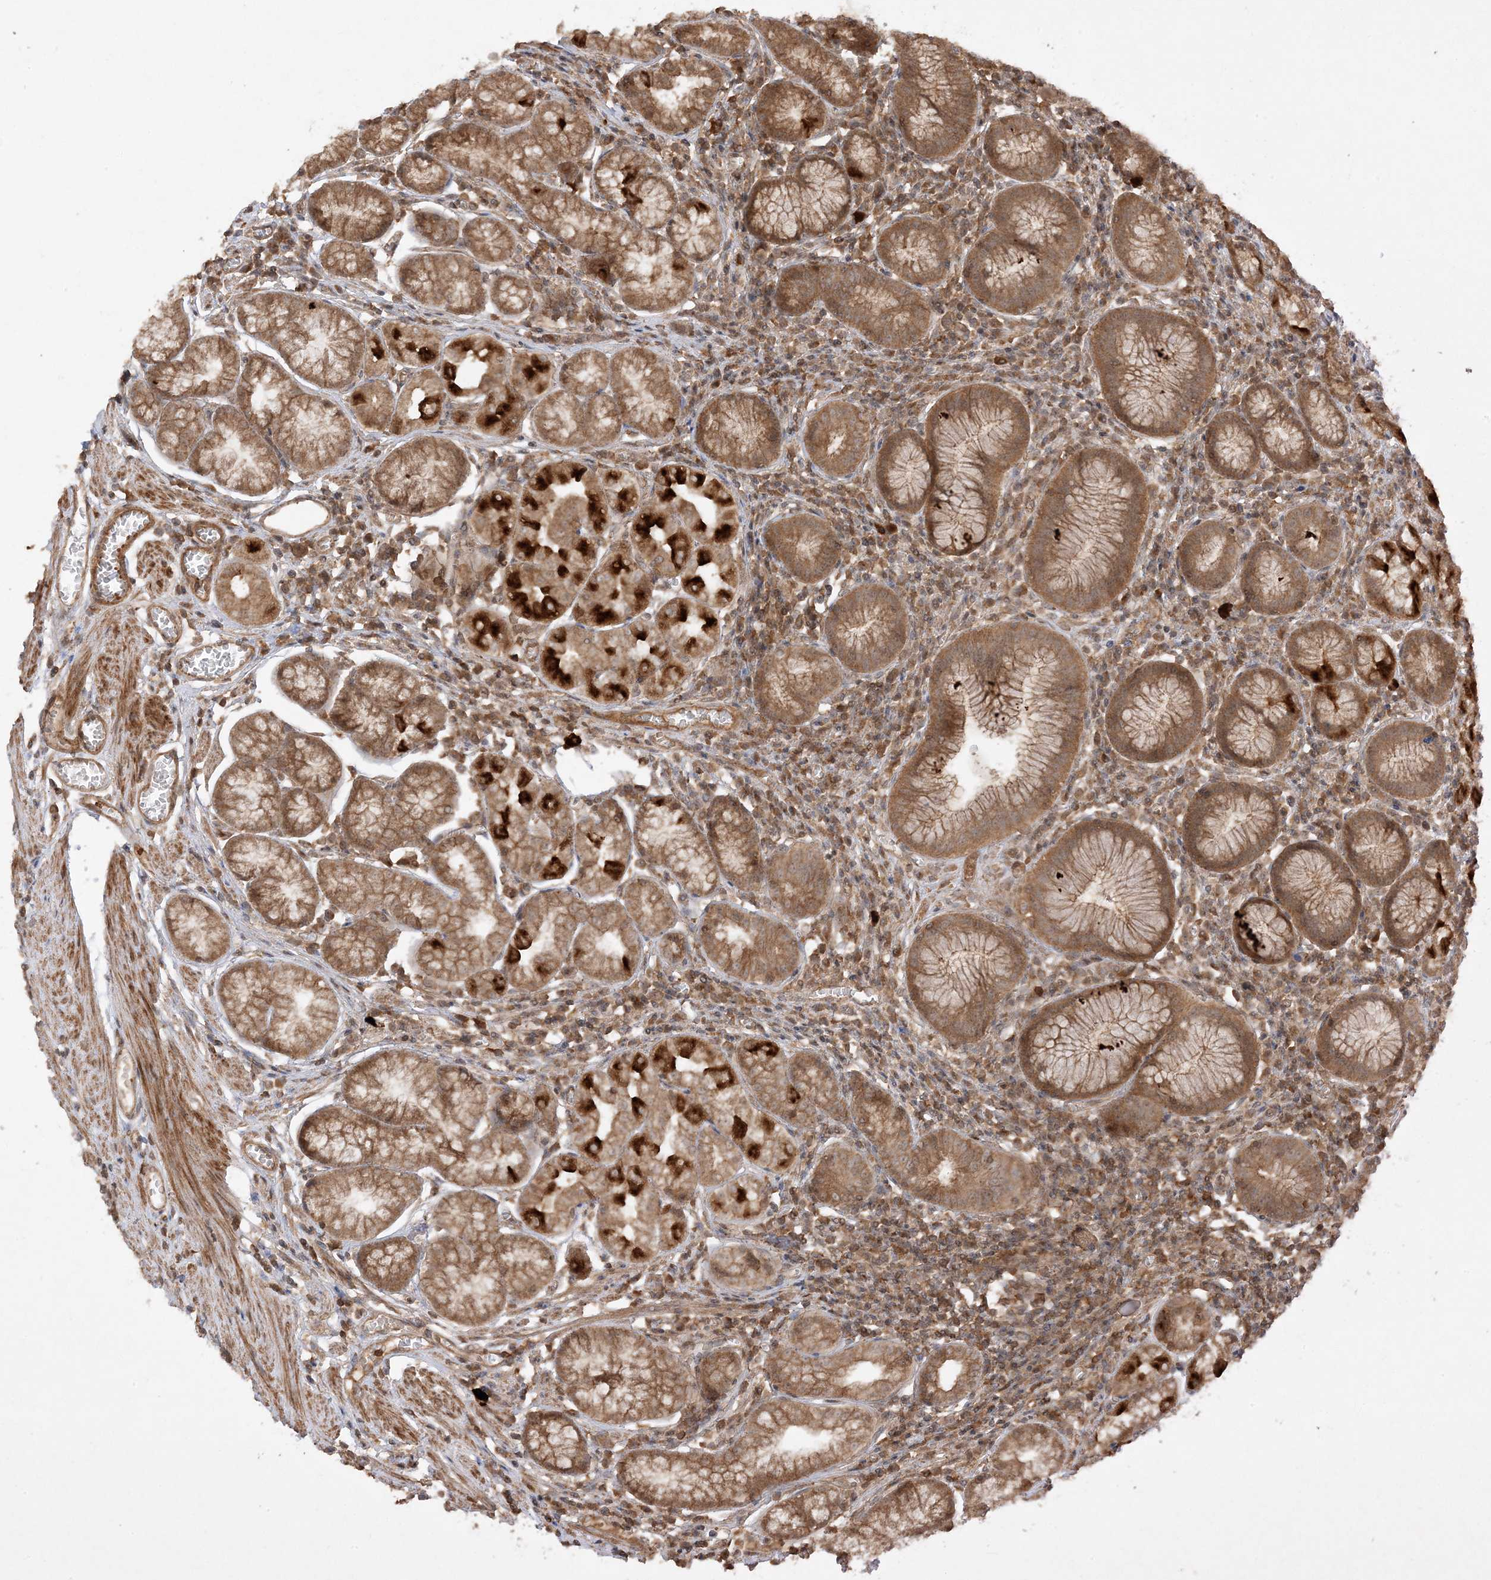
{"staining": {"intensity": "strong", "quantity": ">75%", "location": "cytoplasmic/membranous"}, "tissue": "stomach", "cell_type": "Glandular cells", "image_type": "normal", "snomed": [{"axis": "morphology", "description": "Normal tissue, NOS"}, {"axis": "topography", "description": "Stomach"}], "caption": "About >75% of glandular cells in benign human stomach show strong cytoplasmic/membranous protein expression as visualized by brown immunohistochemical staining.", "gene": "XRN1", "patient": {"sex": "male", "age": 55}}